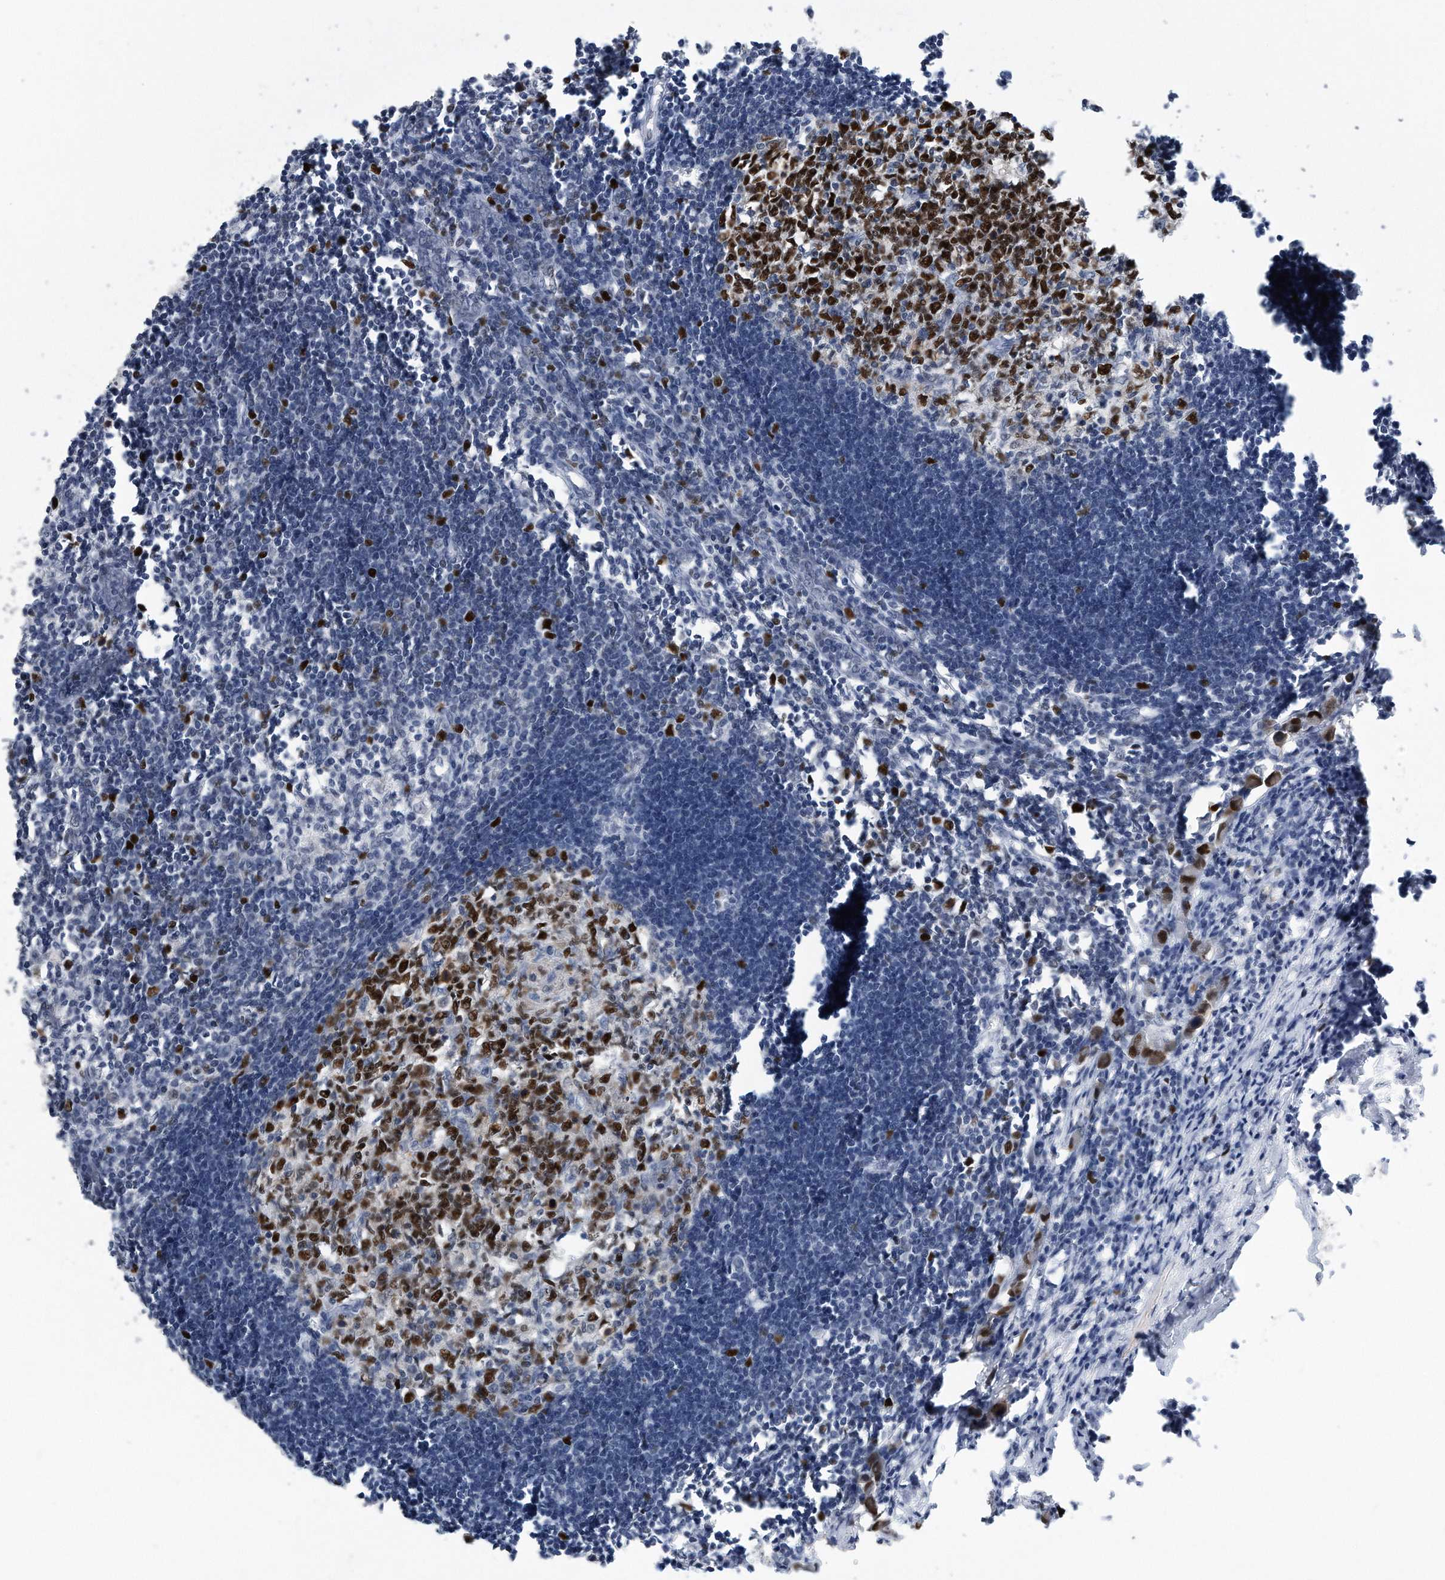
{"staining": {"intensity": "strong", "quantity": ">75%", "location": "nuclear"}, "tissue": "lymph node", "cell_type": "Germinal center cells", "image_type": "normal", "snomed": [{"axis": "morphology", "description": "Normal tissue, NOS"}, {"axis": "morphology", "description": "Malignant melanoma, Metastatic site"}, {"axis": "topography", "description": "Lymph node"}], "caption": "Protein expression analysis of benign human lymph node reveals strong nuclear expression in about >75% of germinal center cells.", "gene": "PCNA", "patient": {"sex": "male", "age": 41}}